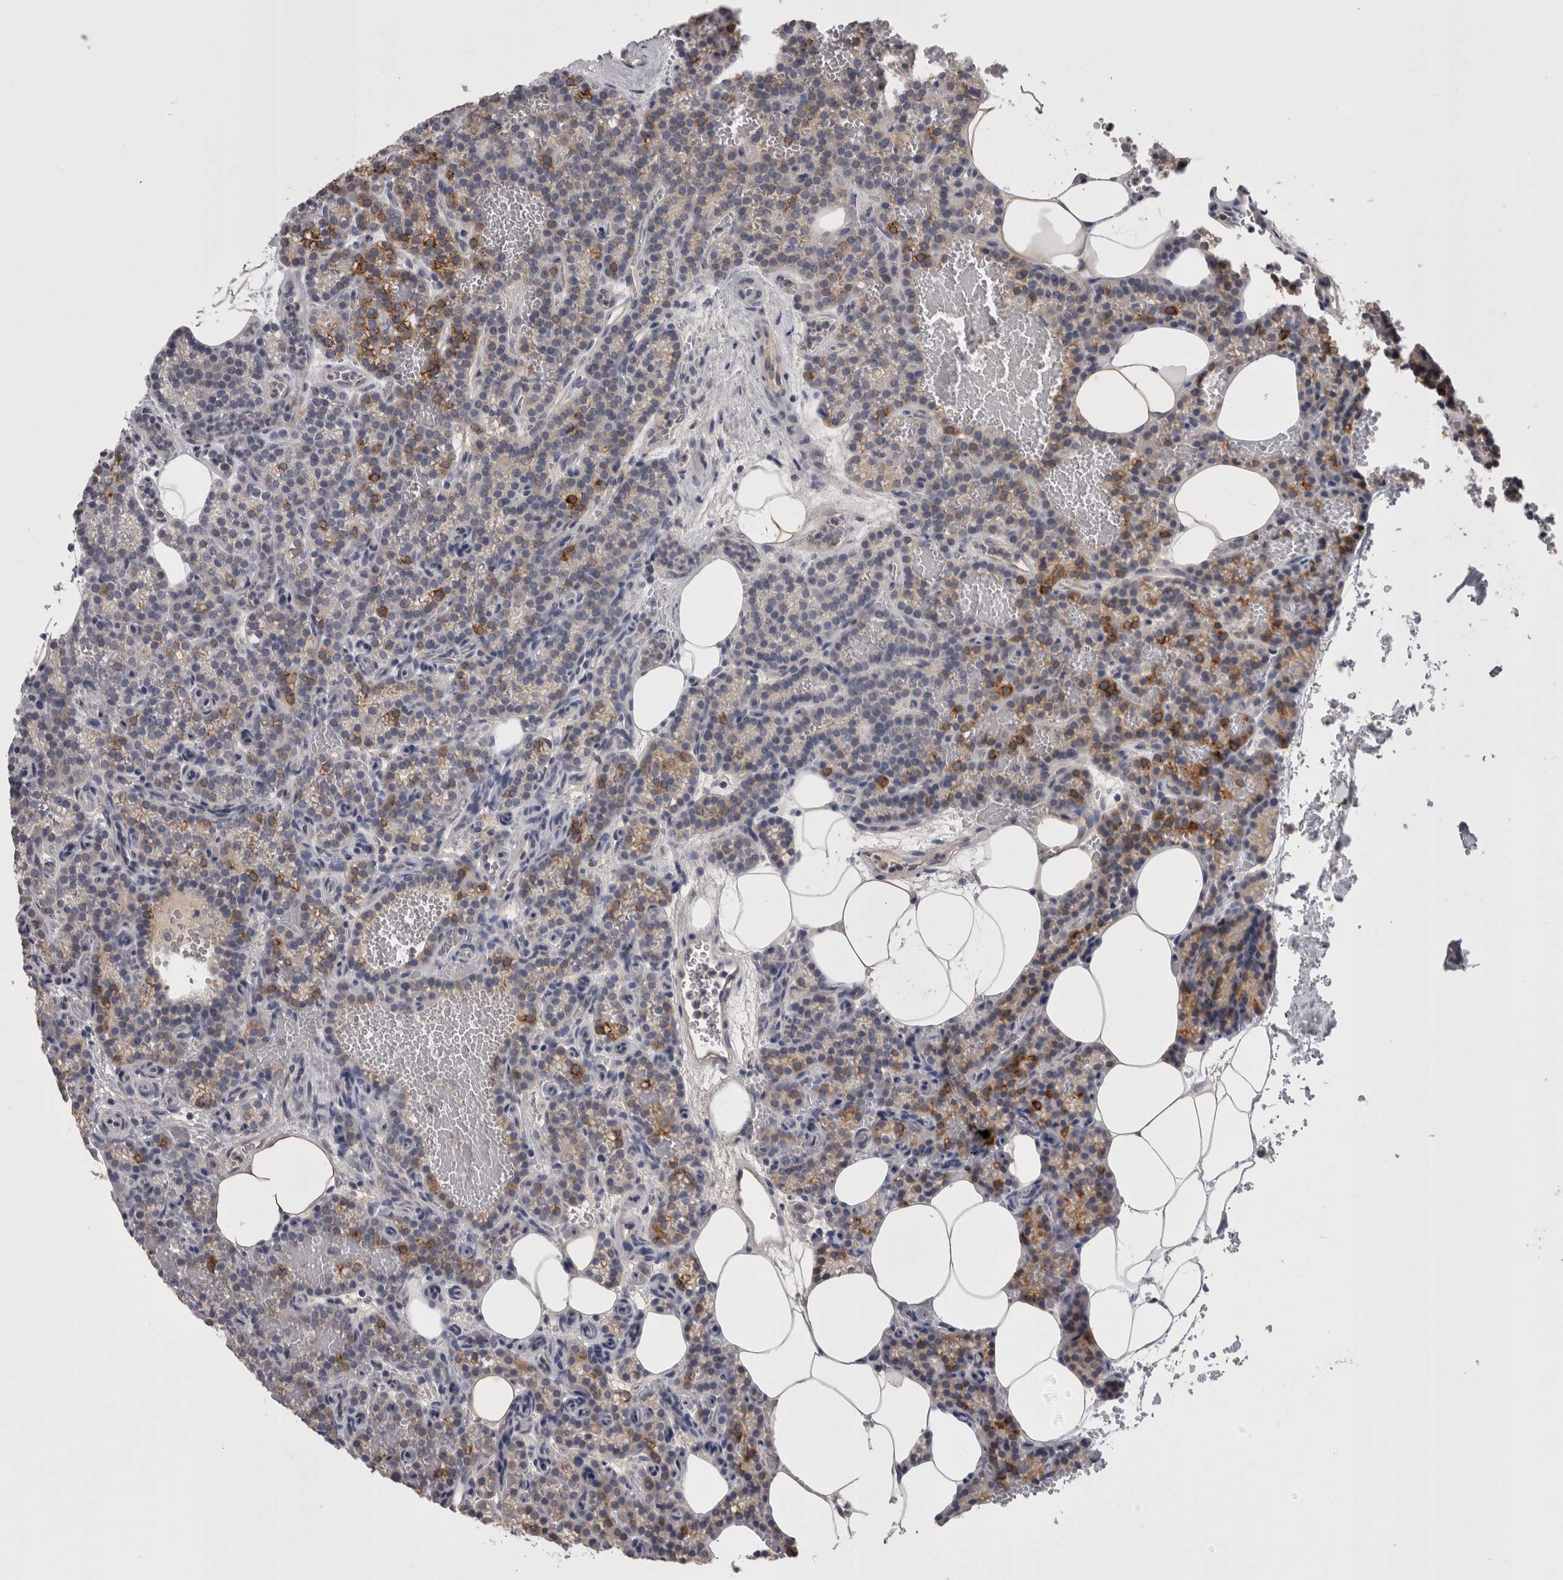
{"staining": {"intensity": "moderate", "quantity": "<25%", "location": "cytoplasmic/membranous"}, "tissue": "parathyroid gland", "cell_type": "Glandular cells", "image_type": "normal", "snomed": [{"axis": "morphology", "description": "Normal tissue, NOS"}, {"axis": "topography", "description": "Parathyroid gland"}], "caption": "A low amount of moderate cytoplasmic/membranous positivity is seen in approximately <25% of glandular cells in unremarkable parathyroid gland.", "gene": "PON3", "patient": {"sex": "male", "age": 58}}